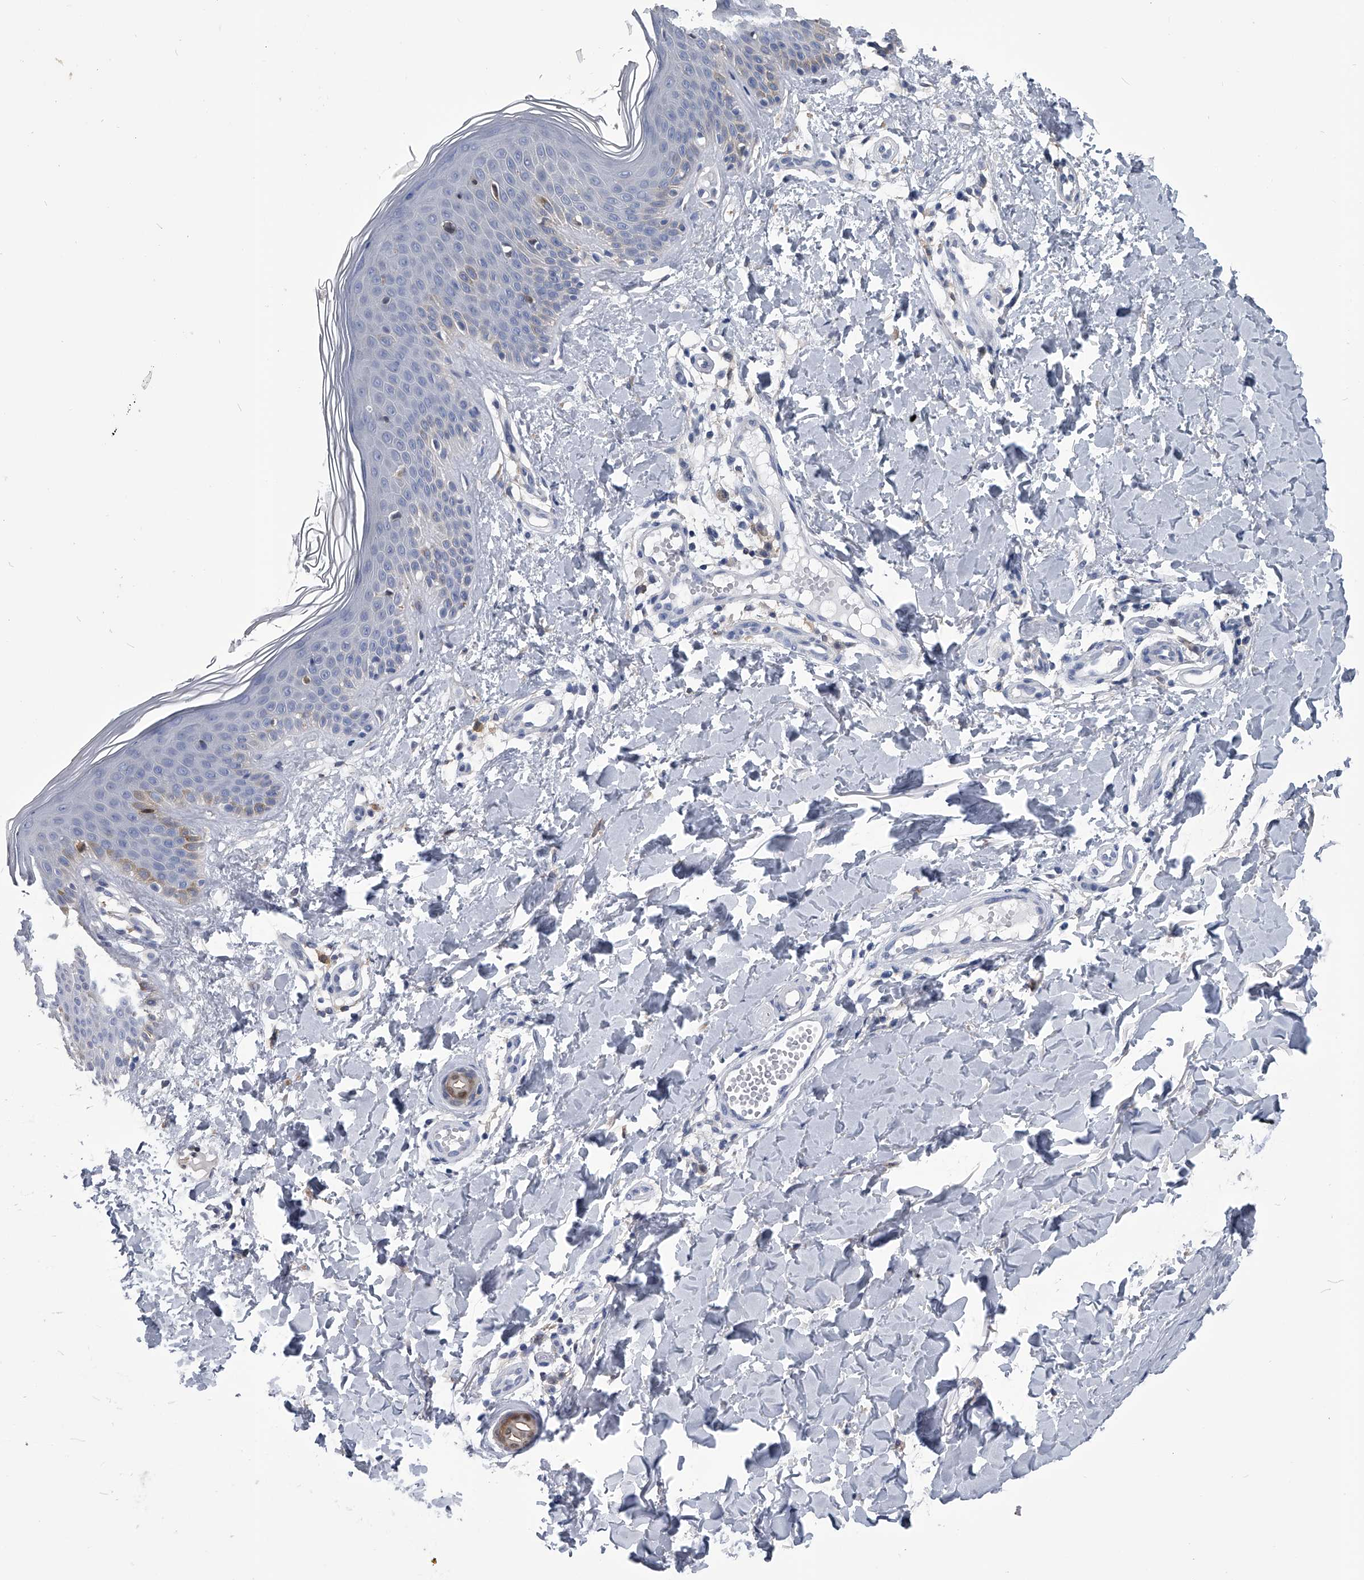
{"staining": {"intensity": "negative", "quantity": "none", "location": "none"}, "tissue": "skin", "cell_type": "Fibroblasts", "image_type": "normal", "snomed": [{"axis": "morphology", "description": "Normal tissue, NOS"}, {"axis": "topography", "description": "Skin"}], "caption": "A photomicrograph of human skin is negative for staining in fibroblasts. The staining is performed using DAB (3,3'-diaminobenzidine) brown chromogen with nuclei counter-stained in using hematoxylin.", "gene": "PDXK", "patient": {"sex": "male", "age": 37}}